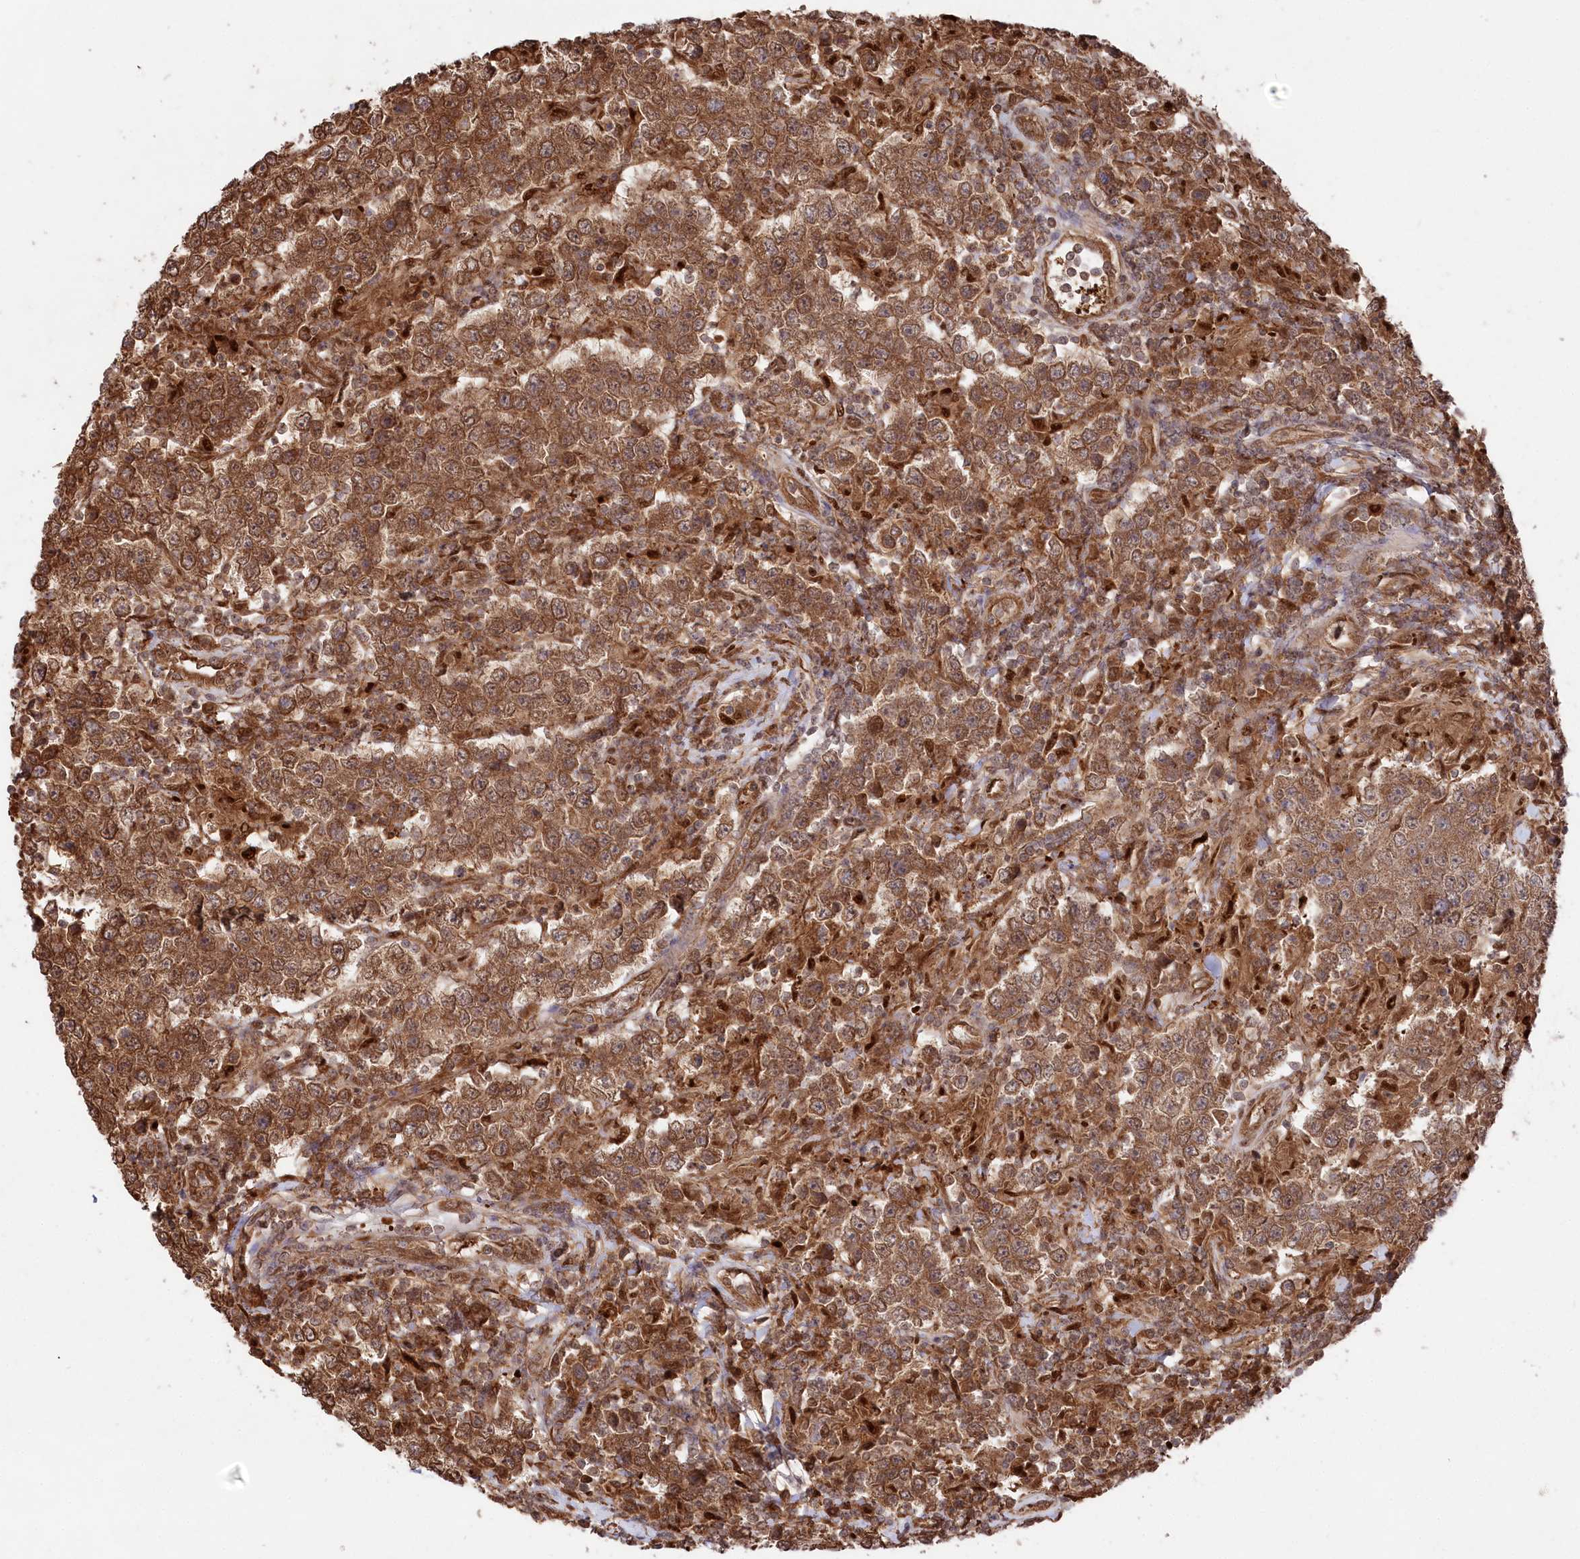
{"staining": {"intensity": "strong", "quantity": ">75%", "location": "cytoplasmic/membranous,nuclear"}, "tissue": "testis cancer", "cell_type": "Tumor cells", "image_type": "cancer", "snomed": [{"axis": "morphology", "description": "Normal tissue, NOS"}, {"axis": "morphology", "description": "Urothelial carcinoma, High grade"}, {"axis": "morphology", "description": "Seminoma, NOS"}, {"axis": "morphology", "description": "Carcinoma, Embryonal, NOS"}, {"axis": "topography", "description": "Urinary bladder"}, {"axis": "topography", "description": "Testis"}], "caption": "High-power microscopy captured an immunohistochemistry histopathology image of testis cancer (urothelial carcinoma (high-grade)), revealing strong cytoplasmic/membranous and nuclear expression in approximately >75% of tumor cells. Using DAB (brown) and hematoxylin (blue) stains, captured at high magnification using brightfield microscopy.", "gene": "PSMA1", "patient": {"sex": "male", "age": 41}}